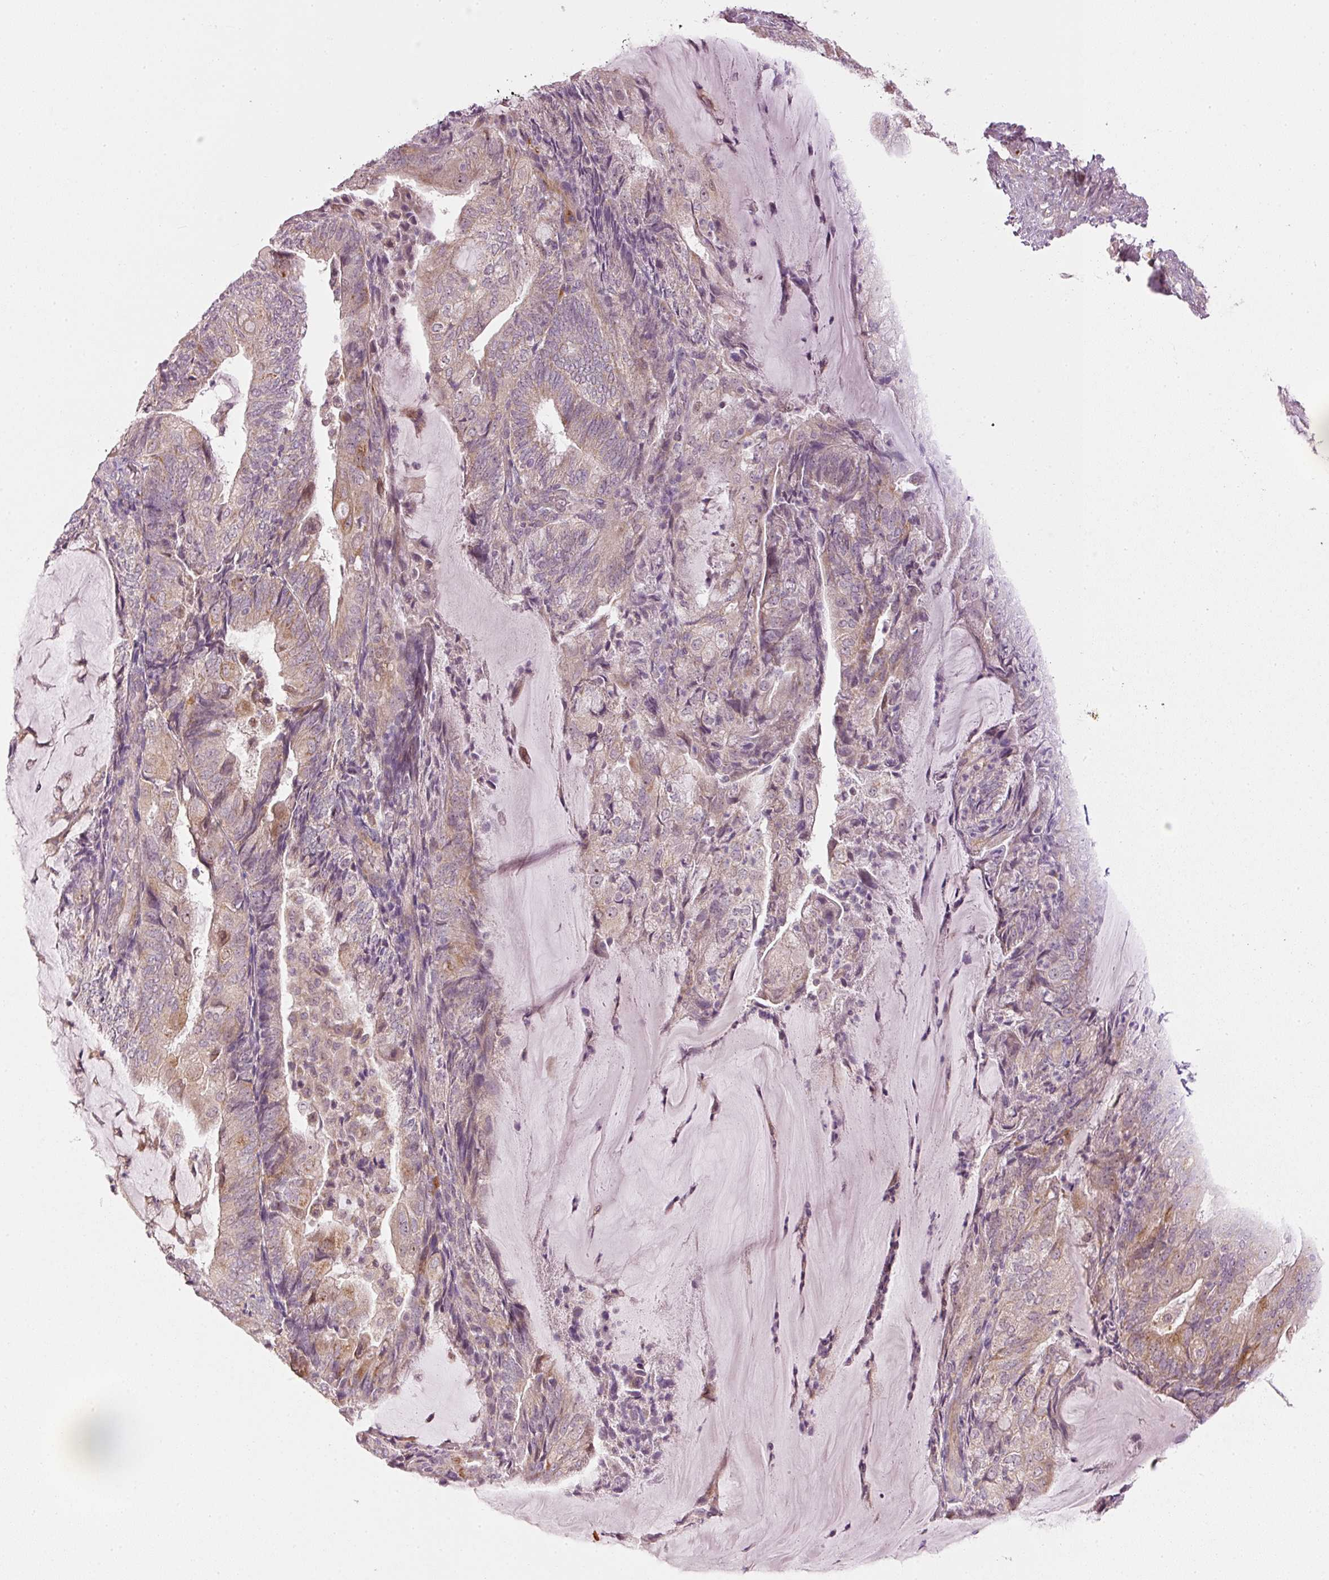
{"staining": {"intensity": "moderate", "quantity": "<25%", "location": "cytoplasmic/membranous"}, "tissue": "endometrial cancer", "cell_type": "Tumor cells", "image_type": "cancer", "snomed": [{"axis": "morphology", "description": "Adenocarcinoma, NOS"}, {"axis": "topography", "description": "Endometrium"}], "caption": "Immunohistochemistry (IHC) (DAB (3,3'-diaminobenzidine)) staining of human endometrial cancer (adenocarcinoma) shows moderate cytoplasmic/membranous protein staining in approximately <25% of tumor cells.", "gene": "CDC20B", "patient": {"sex": "female", "age": 81}}